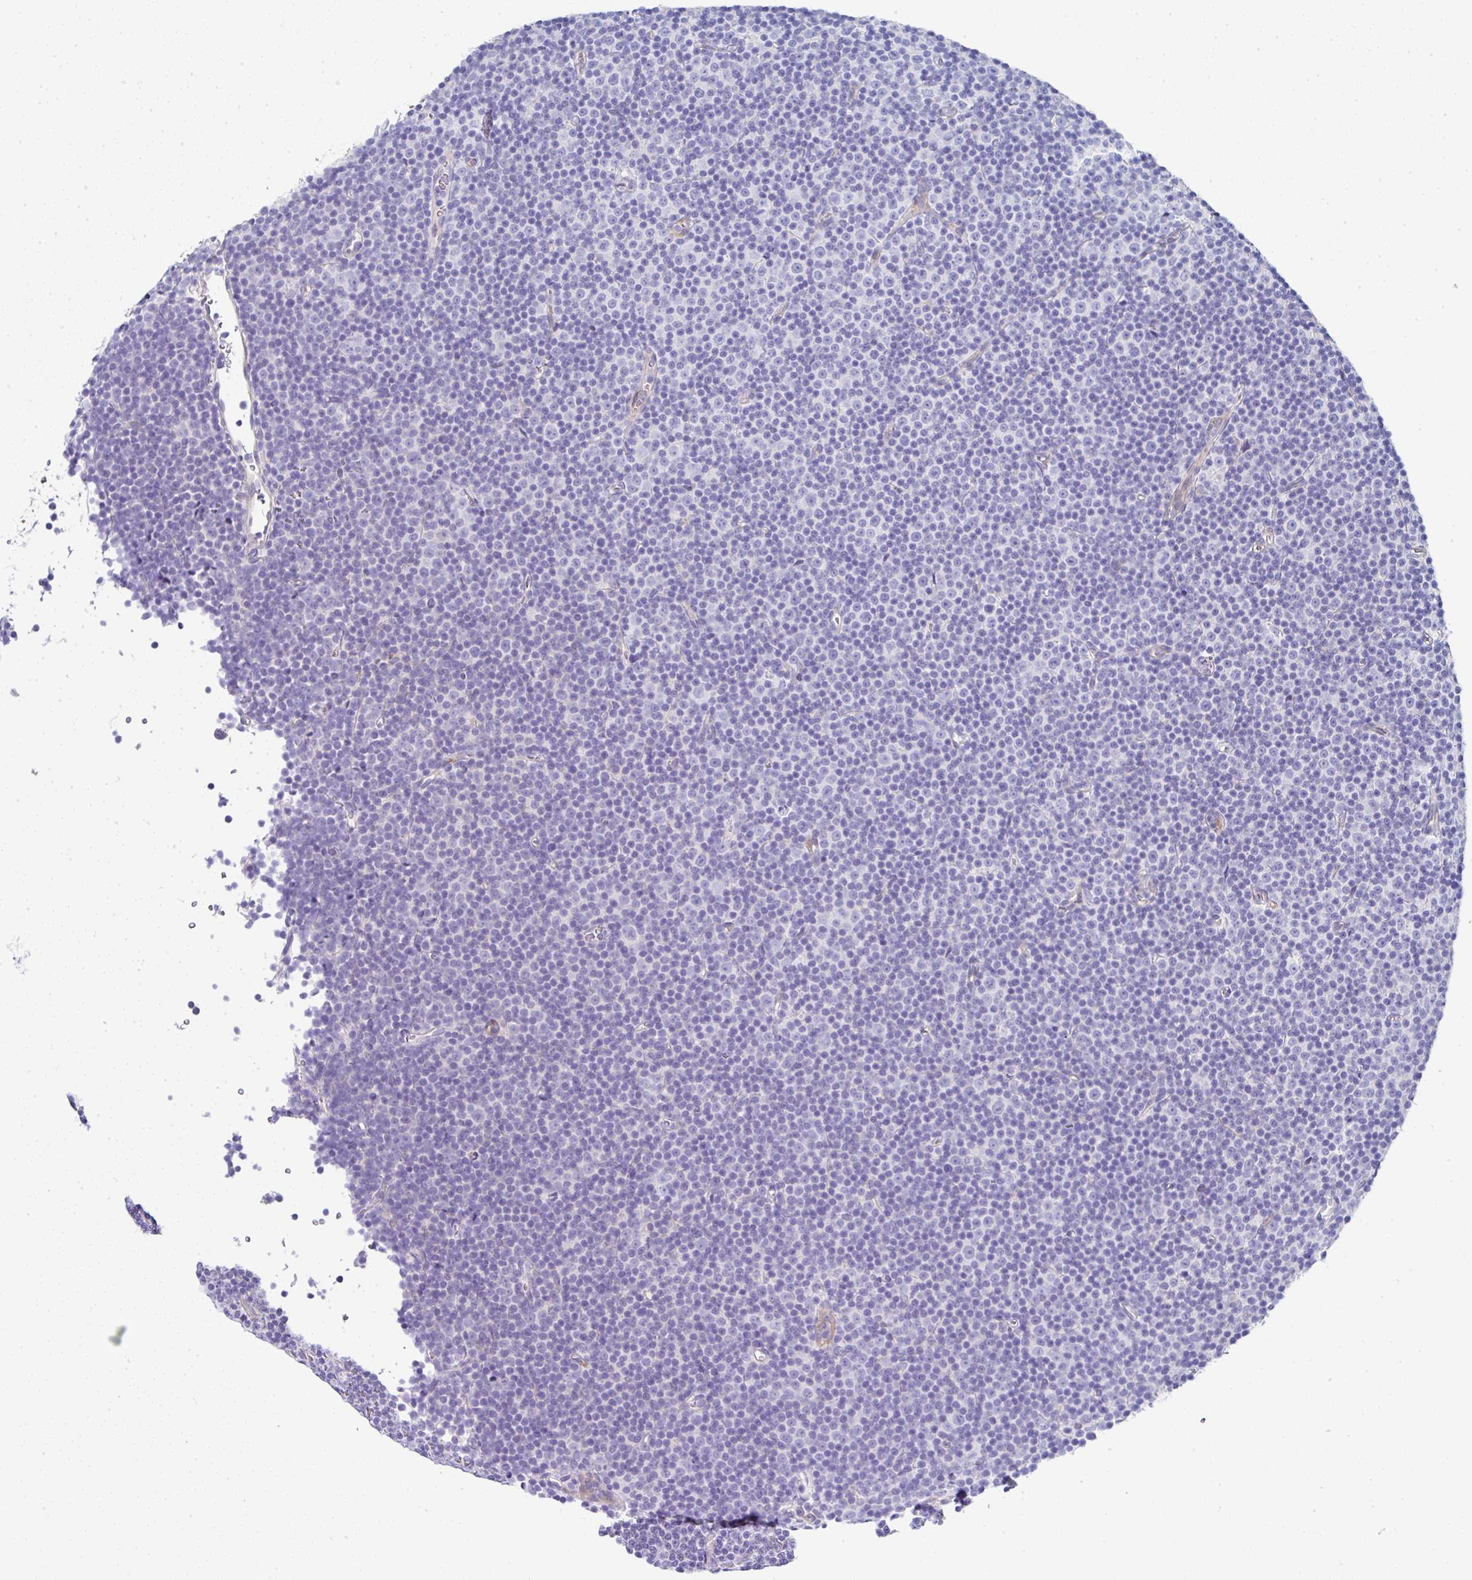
{"staining": {"intensity": "negative", "quantity": "none", "location": "none"}, "tissue": "lymphoma", "cell_type": "Tumor cells", "image_type": "cancer", "snomed": [{"axis": "morphology", "description": "Malignant lymphoma, non-Hodgkin's type, Low grade"}, {"axis": "topography", "description": "Lymph node"}], "caption": "This is a micrograph of immunohistochemistry (IHC) staining of low-grade malignant lymphoma, non-Hodgkin's type, which shows no positivity in tumor cells.", "gene": "PPFIA4", "patient": {"sex": "female", "age": 67}}